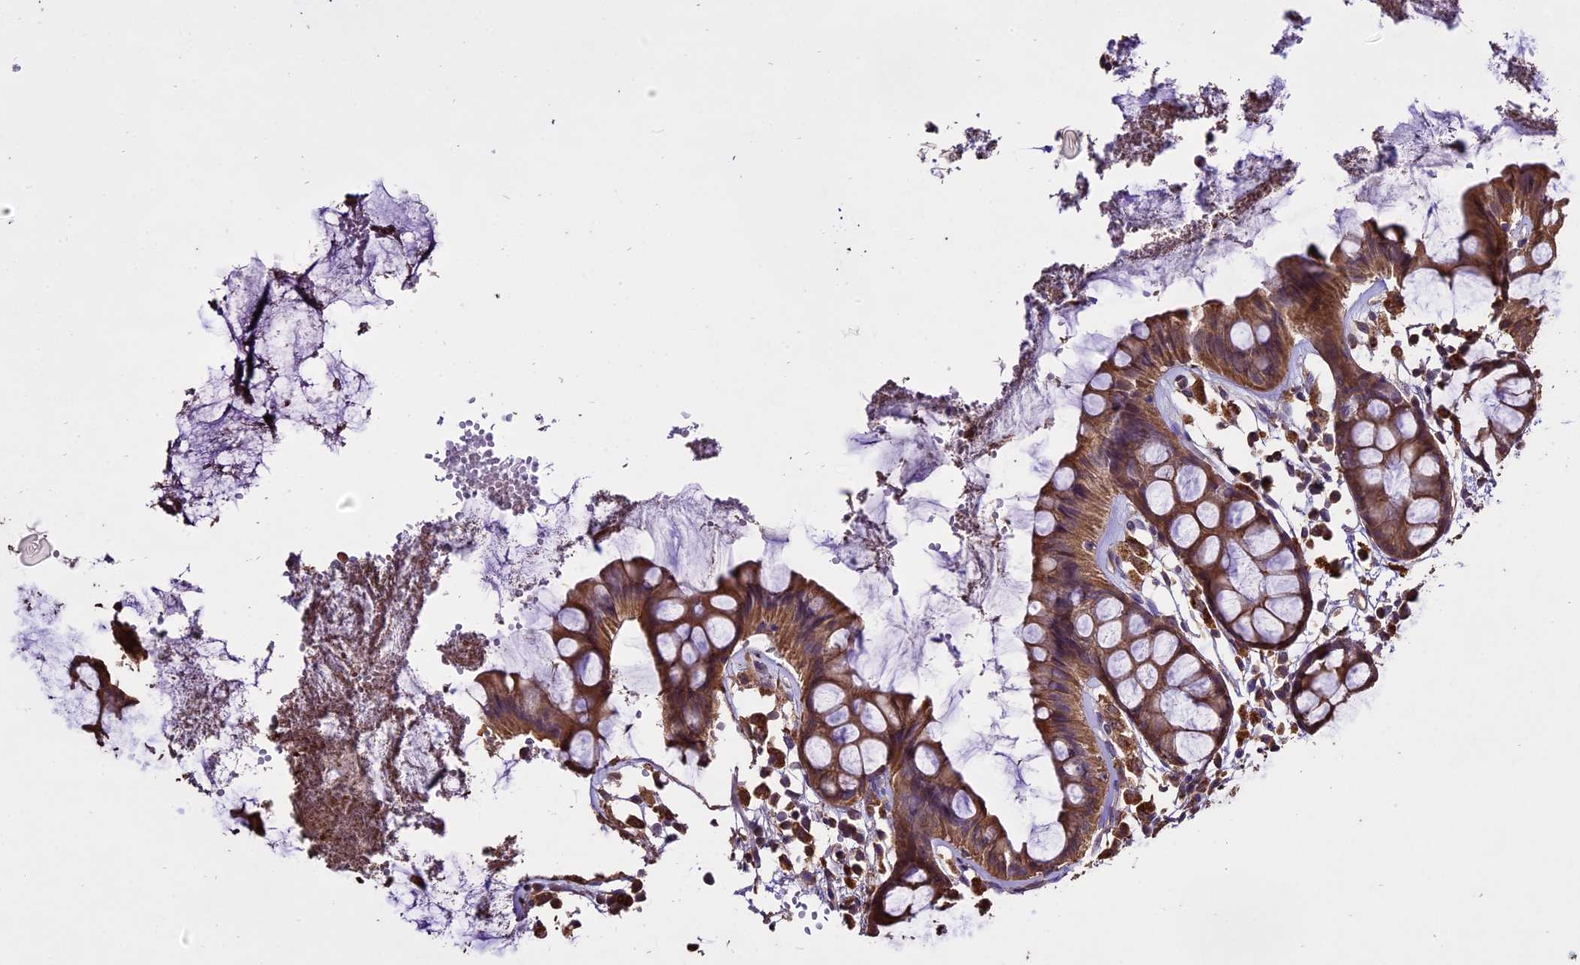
{"staining": {"intensity": "moderate", "quantity": ">75%", "location": "cytoplasmic/membranous"}, "tissue": "rectum", "cell_type": "Glandular cells", "image_type": "normal", "snomed": [{"axis": "morphology", "description": "Normal tissue, NOS"}, {"axis": "topography", "description": "Rectum"}], "caption": "Immunohistochemistry staining of normal rectum, which reveals medium levels of moderate cytoplasmic/membranous staining in about >75% of glandular cells indicating moderate cytoplasmic/membranous protein positivity. The staining was performed using DAB (3,3'-diaminobenzidine) (brown) for protein detection and nuclei were counterstained in hematoxylin (blue).", "gene": "PGPEP1L", "patient": {"sex": "female", "age": 66}}